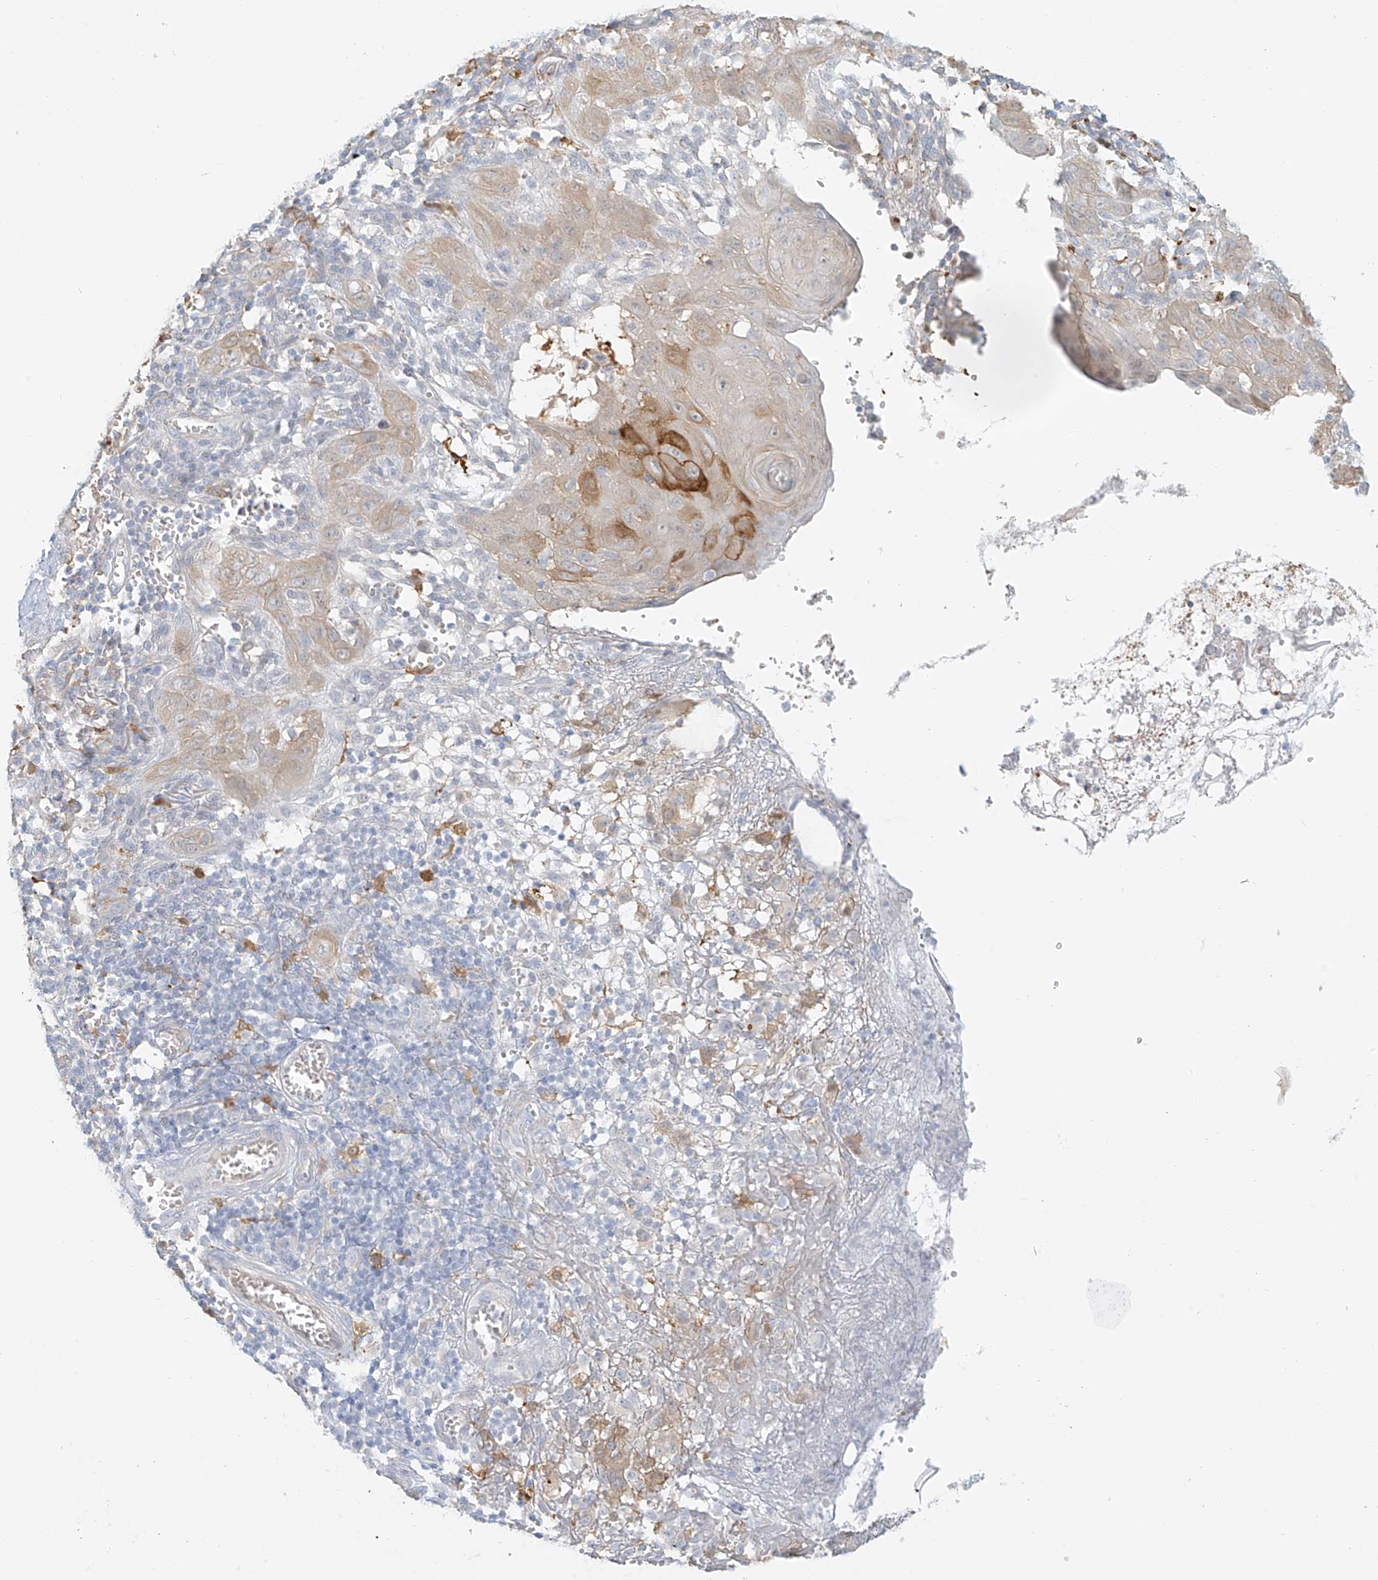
{"staining": {"intensity": "moderate", "quantity": "<25%", "location": "cytoplasmic/membranous"}, "tissue": "skin cancer", "cell_type": "Tumor cells", "image_type": "cancer", "snomed": [{"axis": "morphology", "description": "Basal cell carcinoma"}, {"axis": "topography", "description": "Skin"}], "caption": "This photomicrograph shows skin cancer (basal cell carcinoma) stained with immunohistochemistry (IHC) to label a protein in brown. The cytoplasmic/membranous of tumor cells show moderate positivity for the protein. Nuclei are counter-stained blue.", "gene": "UPK1B", "patient": {"sex": "female", "age": 64}}